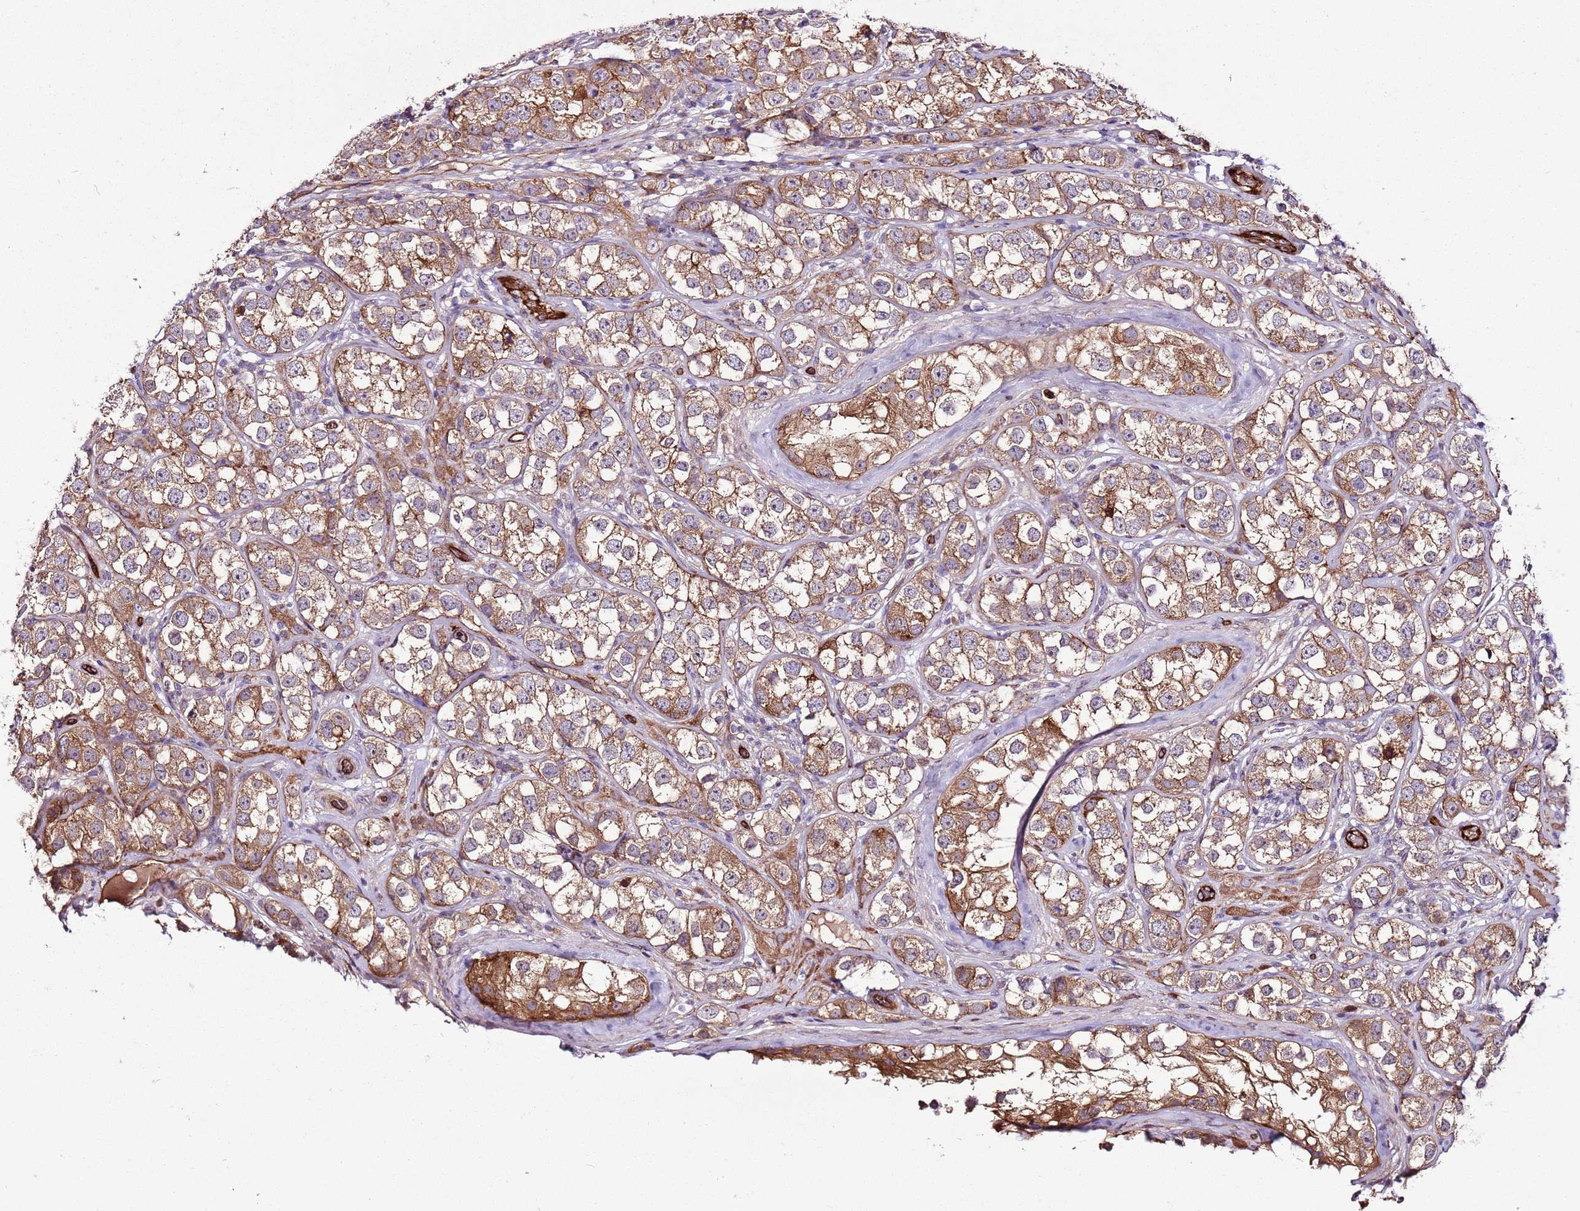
{"staining": {"intensity": "moderate", "quantity": ">75%", "location": "cytoplasmic/membranous"}, "tissue": "testis cancer", "cell_type": "Tumor cells", "image_type": "cancer", "snomed": [{"axis": "morphology", "description": "Seminoma, NOS"}, {"axis": "topography", "description": "Testis"}], "caption": "DAB immunohistochemical staining of seminoma (testis) exhibits moderate cytoplasmic/membranous protein positivity in approximately >75% of tumor cells. Immunohistochemistry stains the protein in brown and the nuclei are stained blue.", "gene": "ZNF827", "patient": {"sex": "male", "age": 28}}